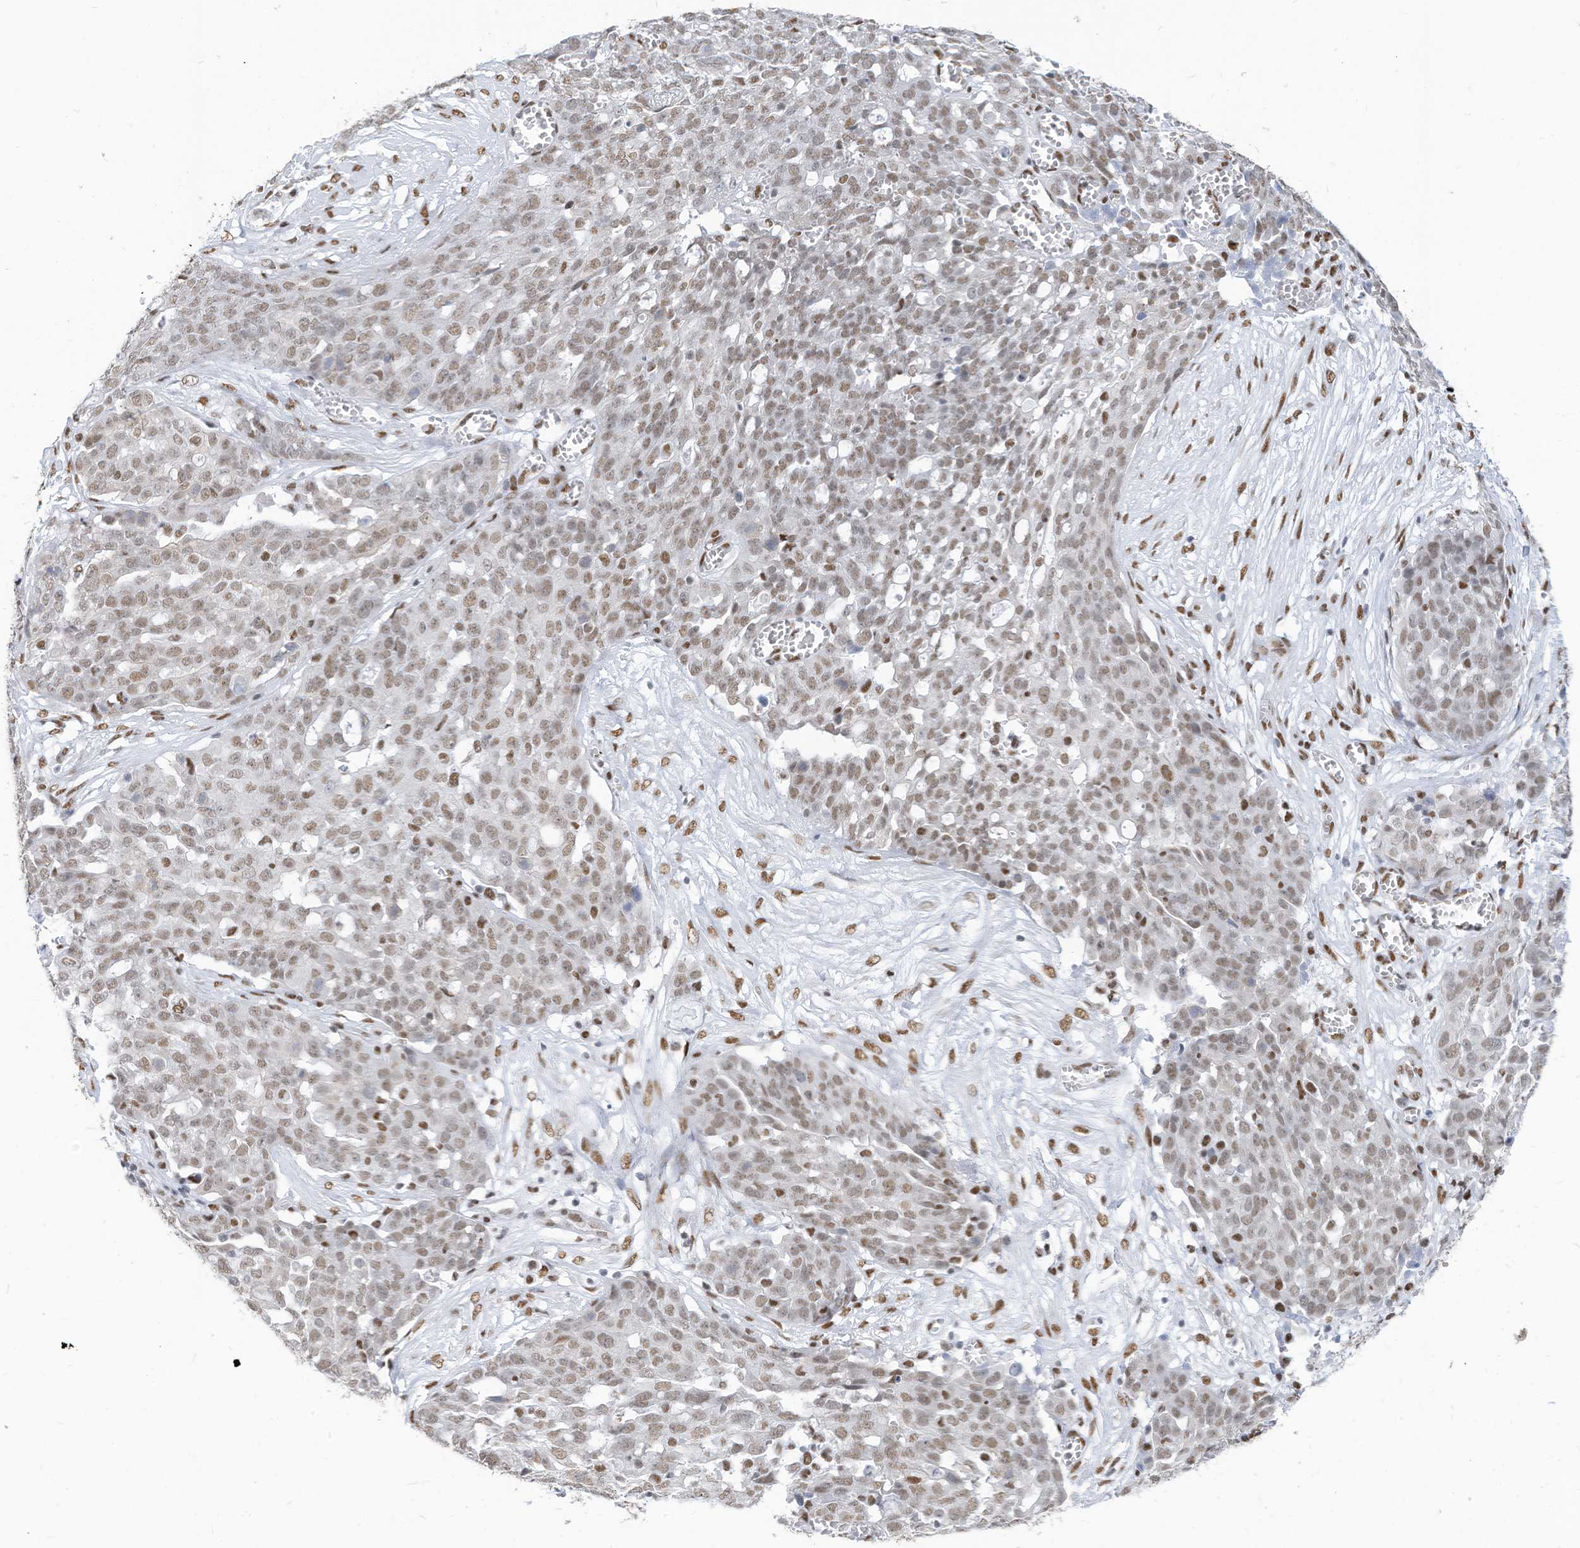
{"staining": {"intensity": "weak", "quantity": ">75%", "location": "nuclear"}, "tissue": "ovarian cancer", "cell_type": "Tumor cells", "image_type": "cancer", "snomed": [{"axis": "morphology", "description": "Cystadenocarcinoma, serous, NOS"}, {"axis": "topography", "description": "Soft tissue"}, {"axis": "topography", "description": "Ovary"}], "caption": "Weak nuclear staining is identified in approximately >75% of tumor cells in serous cystadenocarcinoma (ovarian).", "gene": "KHSRP", "patient": {"sex": "female", "age": 57}}